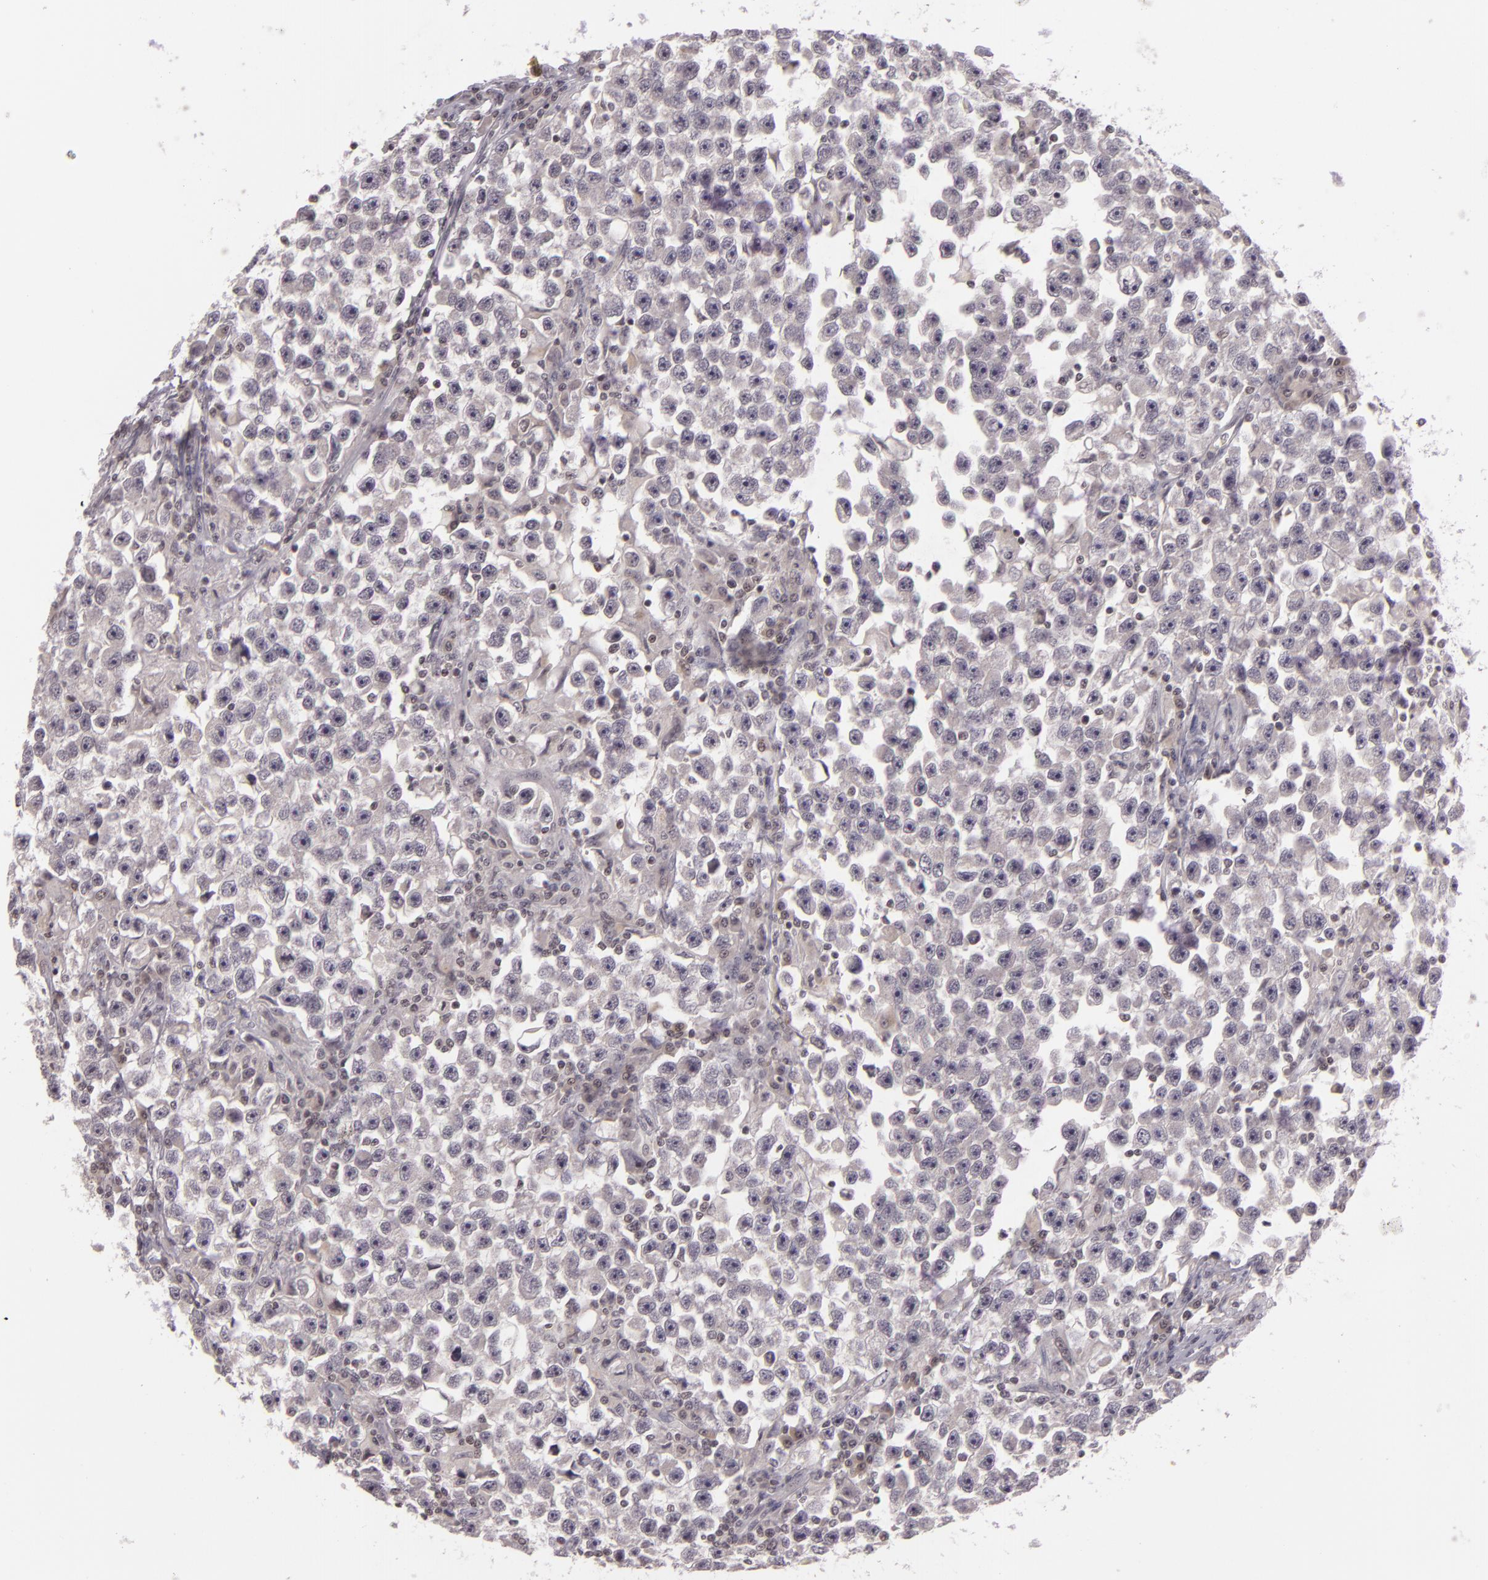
{"staining": {"intensity": "weak", "quantity": ">75%", "location": "cytoplasmic/membranous"}, "tissue": "testis cancer", "cell_type": "Tumor cells", "image_type": "cancer", "snomed": [{"axis": "morphology", "description": "Seminoma, NOS"}, {"axis": "topography", "description": "Testis"}], "caption": "Testis cancer stained with a brown dye demonstrates weak cytoplasmic/membranous positive expression in approximately >75% of tumor cells.", "gene": "ZFX", "patient": {"sex": "male", "age": 33}}